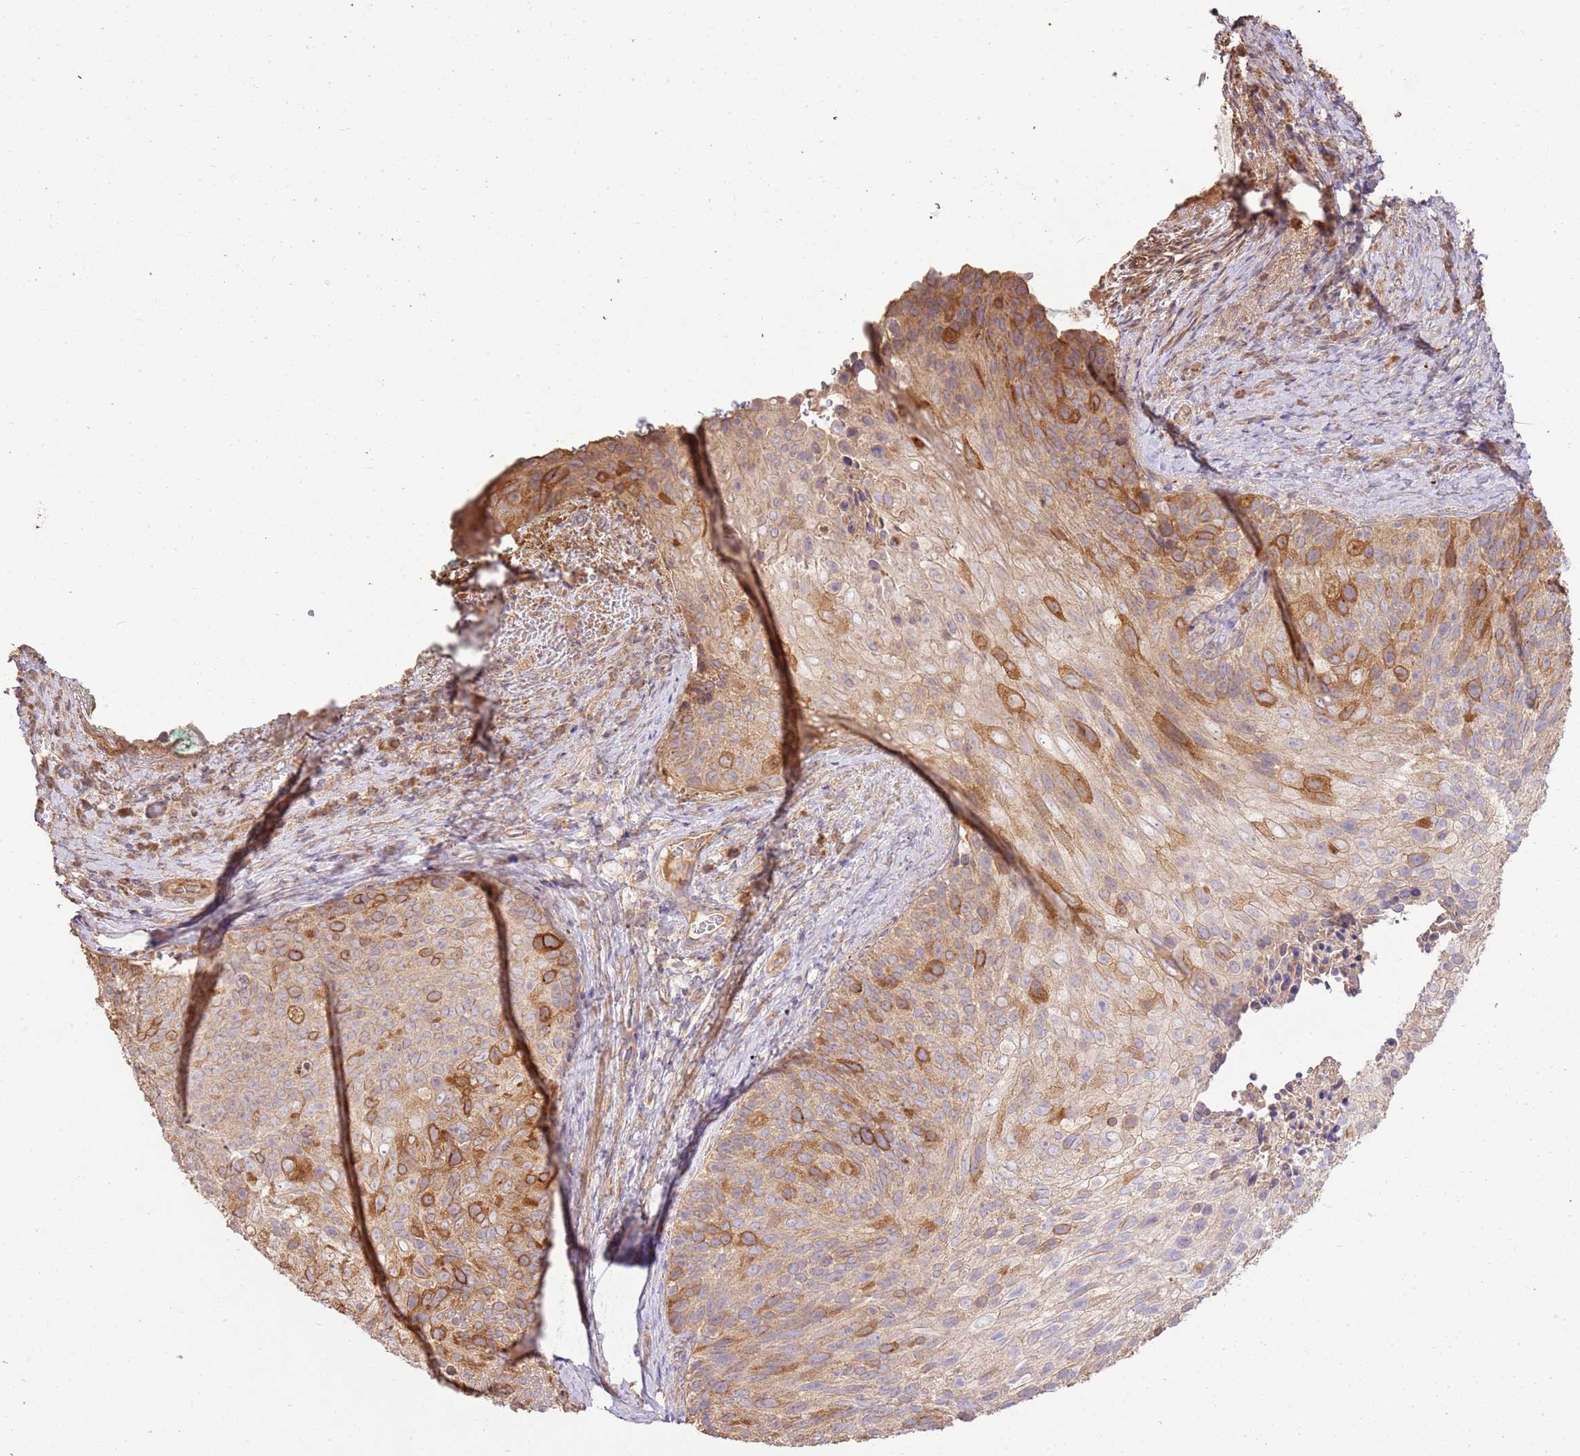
{"staining": {"intensity": "moderate", "quantity": "25%-75%", "location": "cytoplasmic/membranous"}, "tissue": "cervical cancer", "cell_type": "Tumor cells", "image_type": "cancer", "snomed": [{"axis": "morphology", "description": "Squamous cell carcinoma, NOS"}, {"axis": "topography", "description": "Cervix"}], "caption": "Tumor cells demonstrate moderate cytoplasmic/membranous positivity in approximately 25%-75% of cells in cervical cancer.", "gene": "CEP55", "patient": {"sex": "female", "age": 80}}